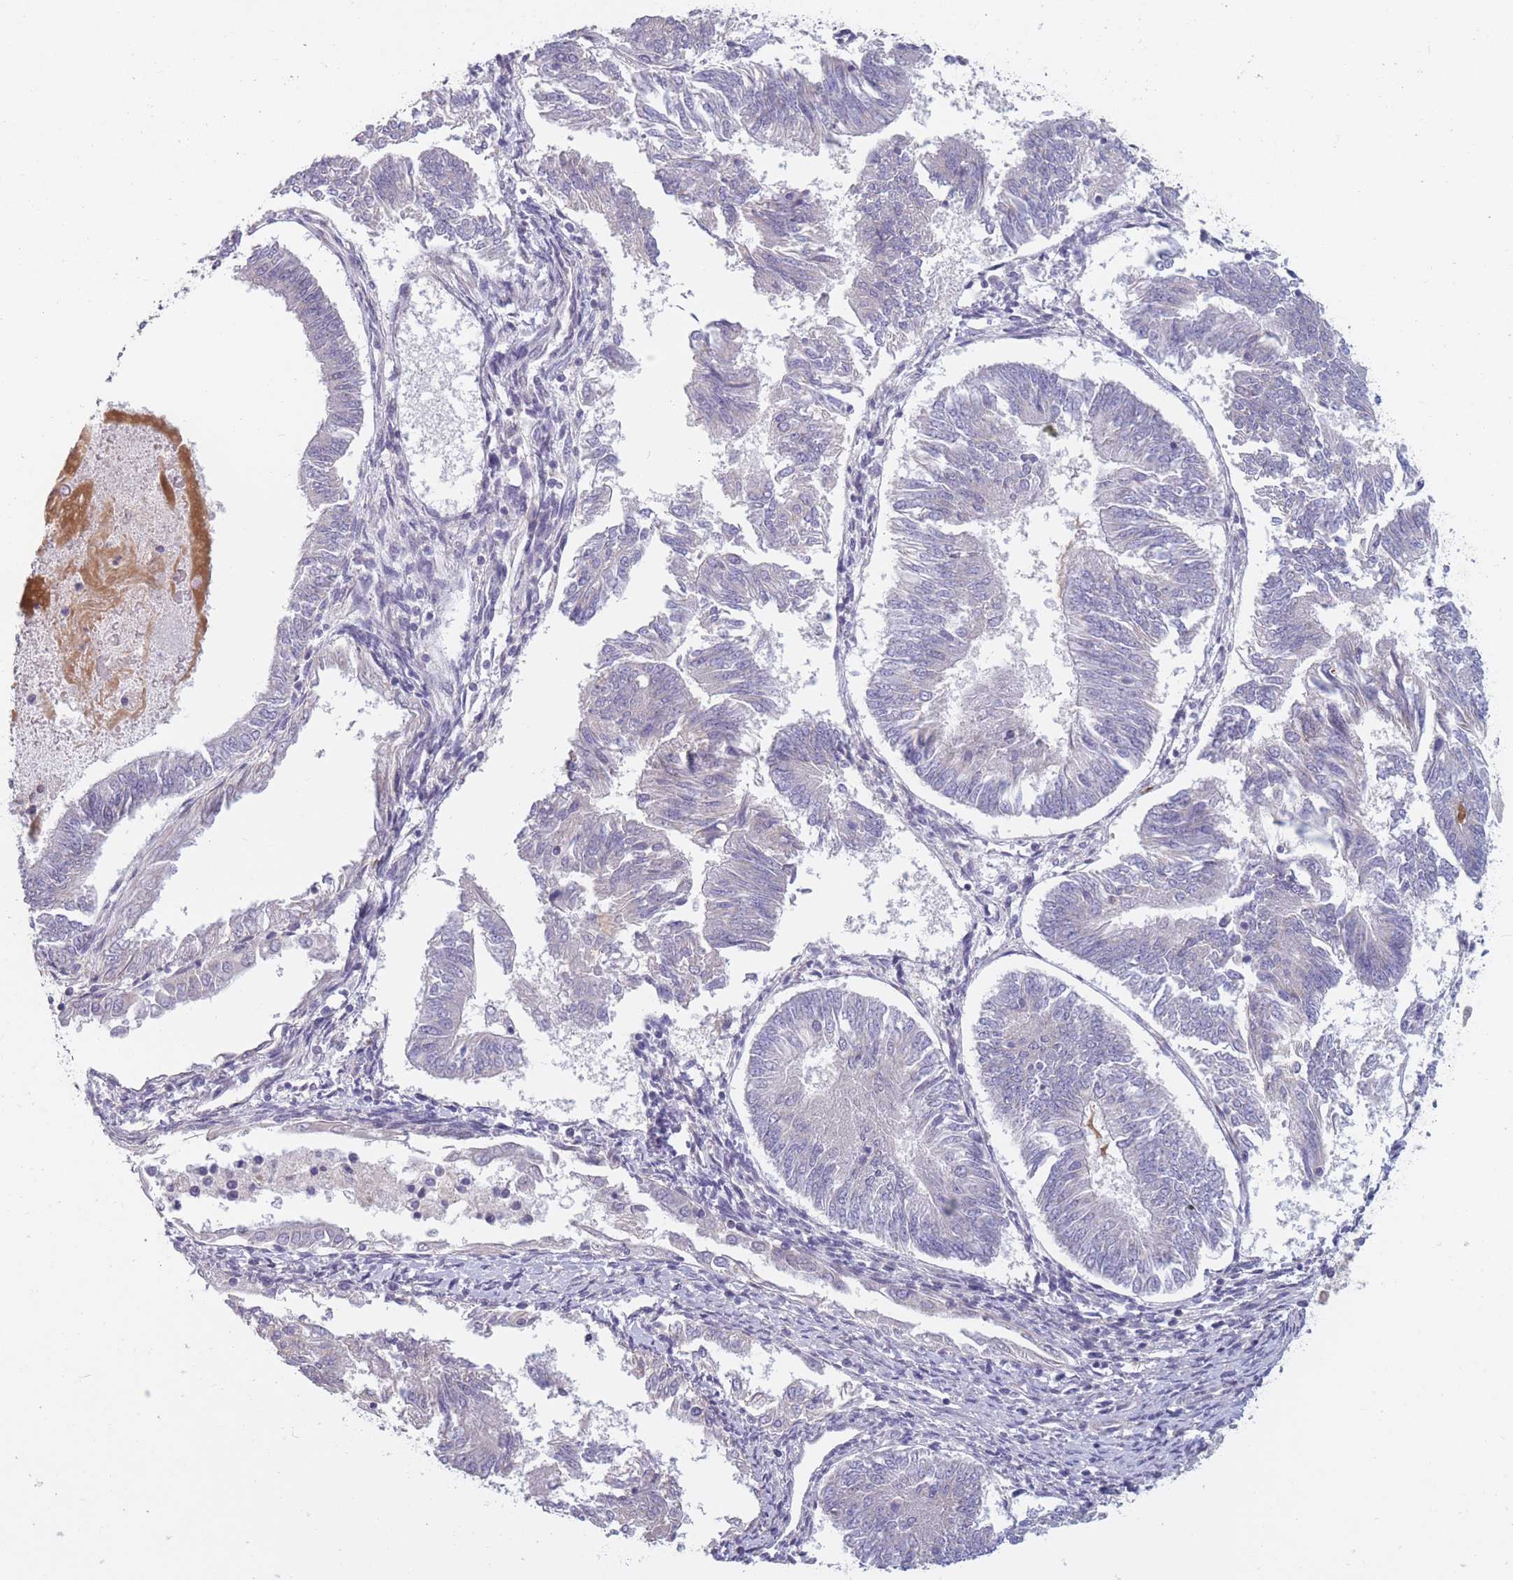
{"staining": {"intensity": "negative", "quantity": "none", "location": "none"}, "tissue": "endometrial cancer", "cell_type": "Tumor cells", "image_type": "cancer", "snomed": [{"axis": "morphology", "description": "Adenocarcinoma, NOS"}, {"axis": "topography", "description": "Endometrium"}], "caption": "Immunohistochemical staining of endometrial adenocarcinoma reveals no significant expression in tumor cells.", "gene": "CCNQ", "patient": {"sex": "female", "age": 58}}